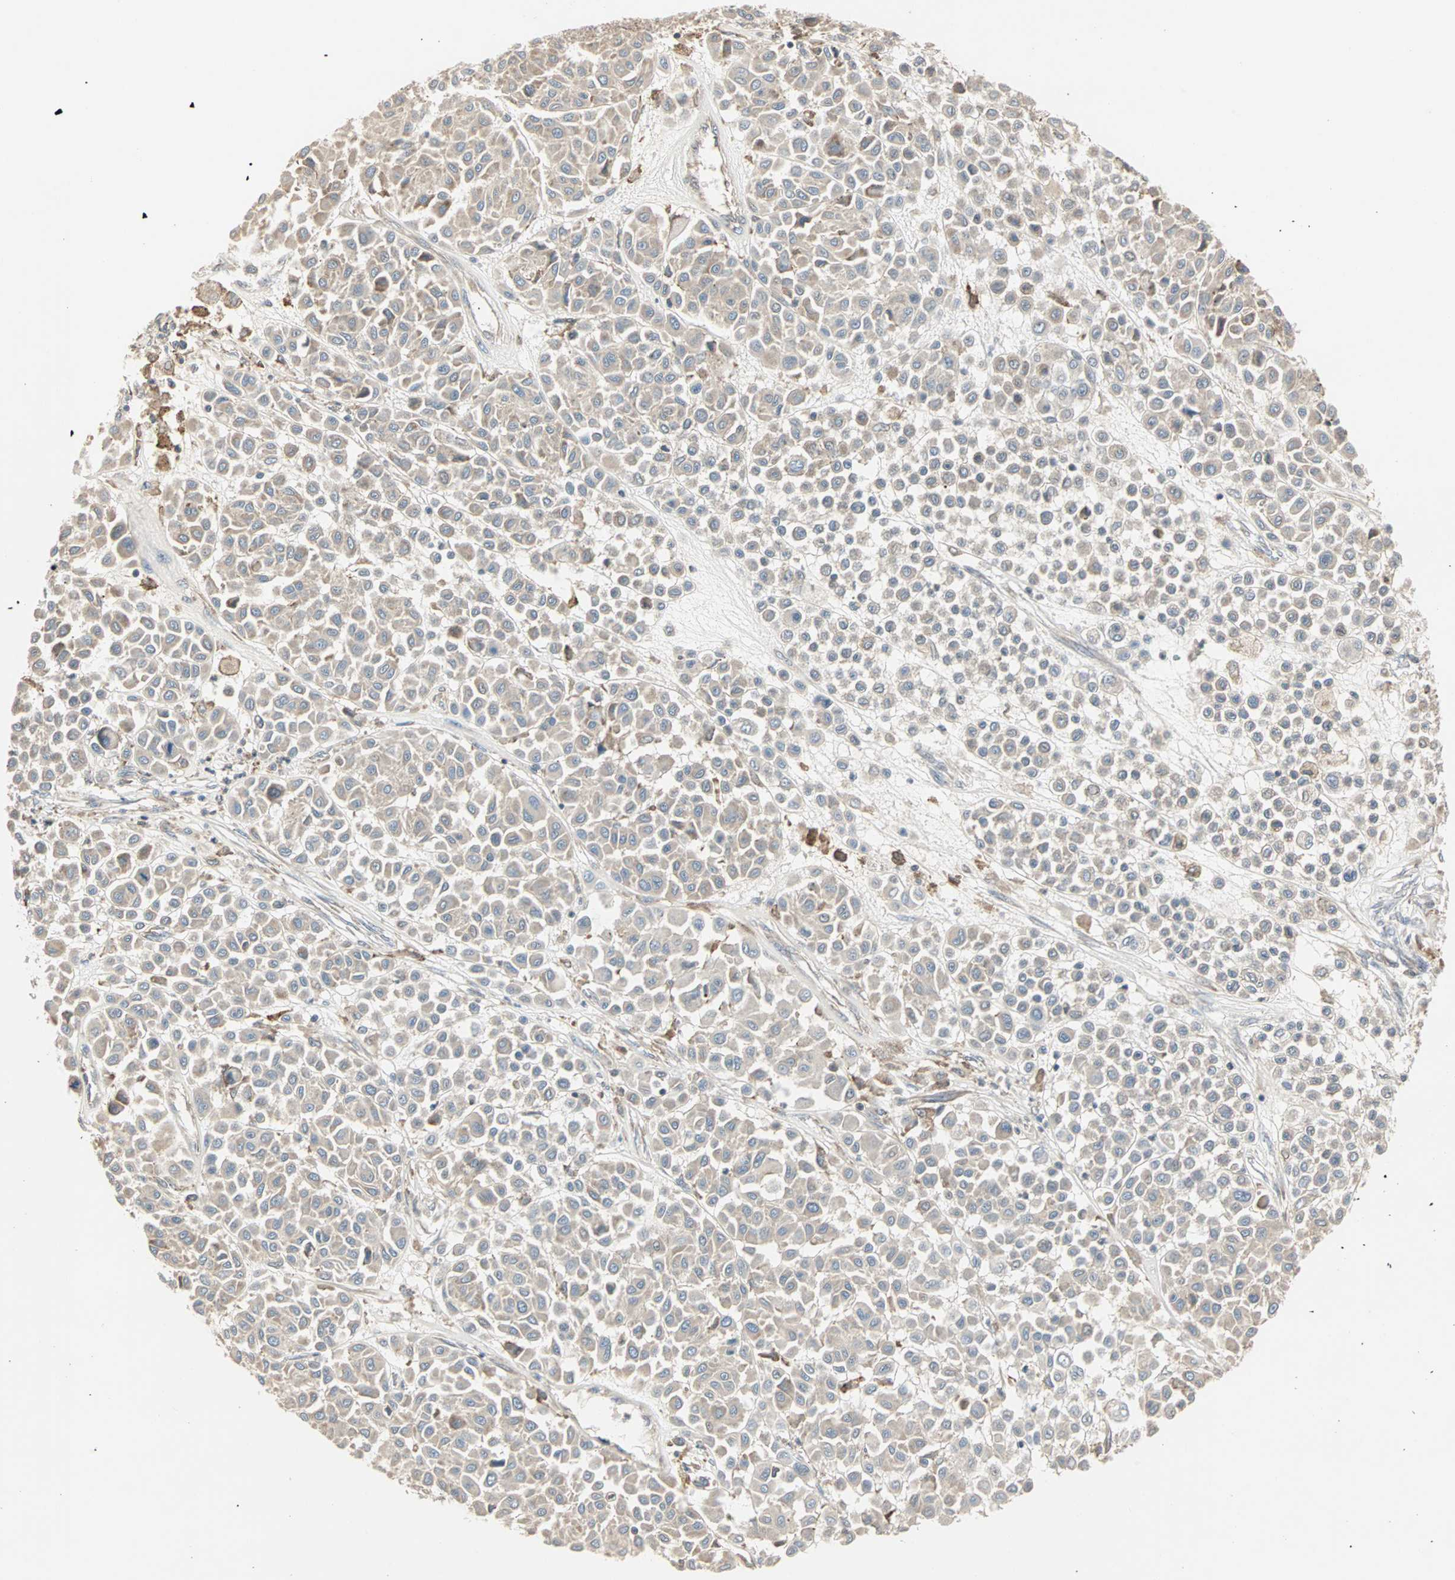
{"staining": {"intensity": "weak", "quantity": ">75%", "location": "cytoplasmic/membranous"}, "tissue": "melanoma", "cell_type": "Tumor cells", "image_type": "cancer", "snomed": [{"axis": "morphology", "description": "Malignant melanoma, Metastatic site"}, {"axis": "topography", "description": "Soft tissue"}], "caption": "Melanoma stained for a protein reveals weak cytoplasmic/membranous positivity in tumor cells.", "gene": "GNAI2", "patient": {"sex": "male", "age": 41}}